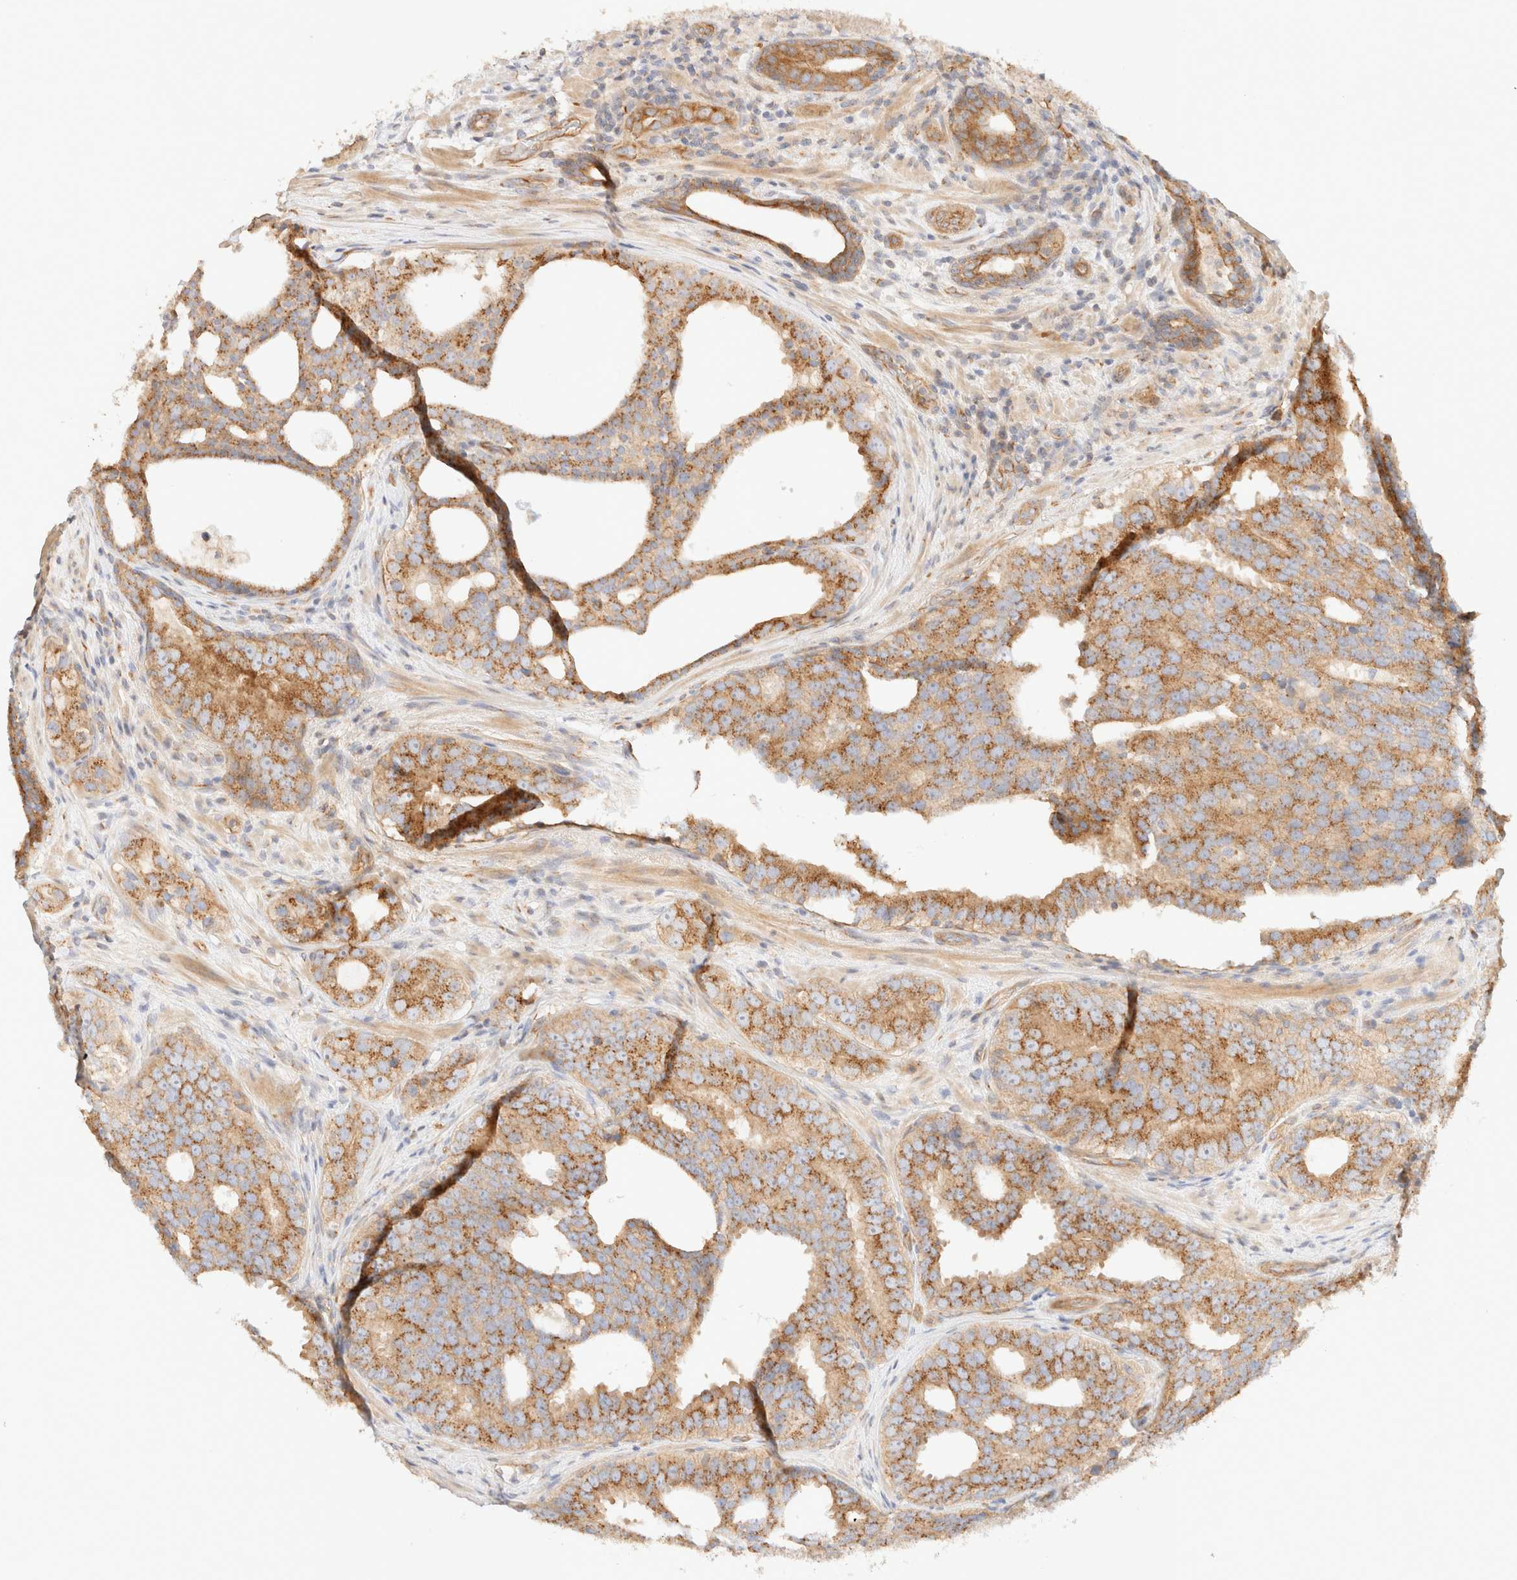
{"staining": {"intensity": "moderate", "quantity": ">75%", "location": "cytoplasmic/membranous"}, "tissue": "prostate cancer", "cell_type": "Tumor cells", "image_type": "cancer", "snomed": [{"axis": "morphology", "description": "Adenocarcinoma, High grade"}, {"axis": "topography", "description": "Prostate"}], "caption": "Protein analysis of adenocarcinoma (high-grade) (prostate) tissue displays moderate cytoplasmic/membranous expression in approximately >75% of tumor cells.", "gene": "MYO10", "patient": {"sex": "male", "age": 56}}